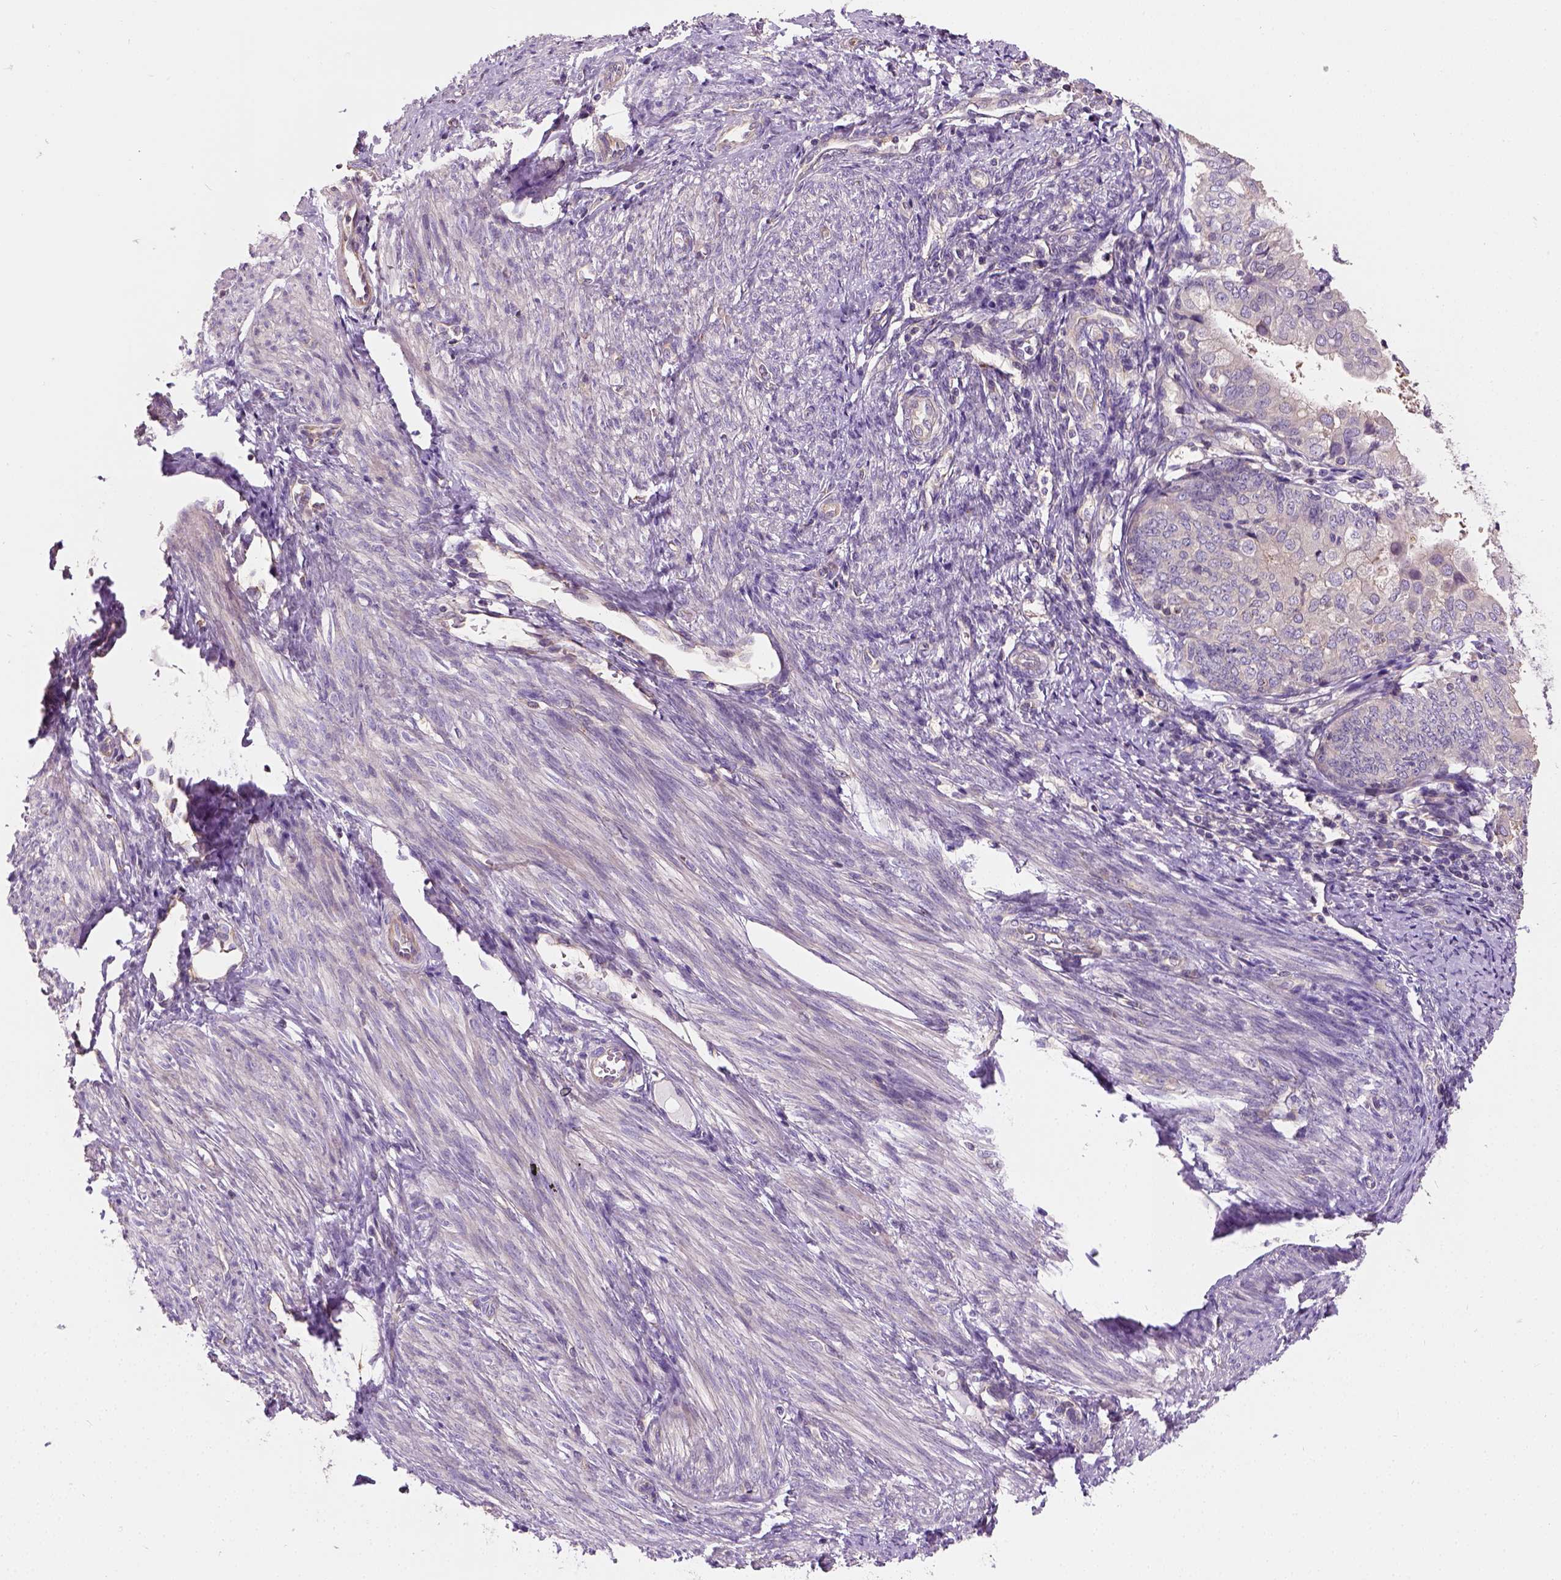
{"staining": {"intensity": "weak", "quantity": ">75%", "location": "cytoplasmic/membranous"}, "tissue": "endometrial cancer", "cell_type": "Tumor cells", "image_type": "cancer", "snomed": [{"axis": "morphology", "description": "Adenocarcinoma, NOS"}, {"axis": "topography", "description": "Endometrium"}], "caption": "Protein staining of endometrial adenocarcinoma tissue shows weak cytoplasmic/membranous expression in approximately >75% of tumor cells. Using DAB (3,3'-diaminobenzidine) (brown) and hematoxylin (blue) stains, captured at high magnification using brightfield microscopy.", "gene": "CRACR2A", "patient": {"sex": "female", "age": 68}}